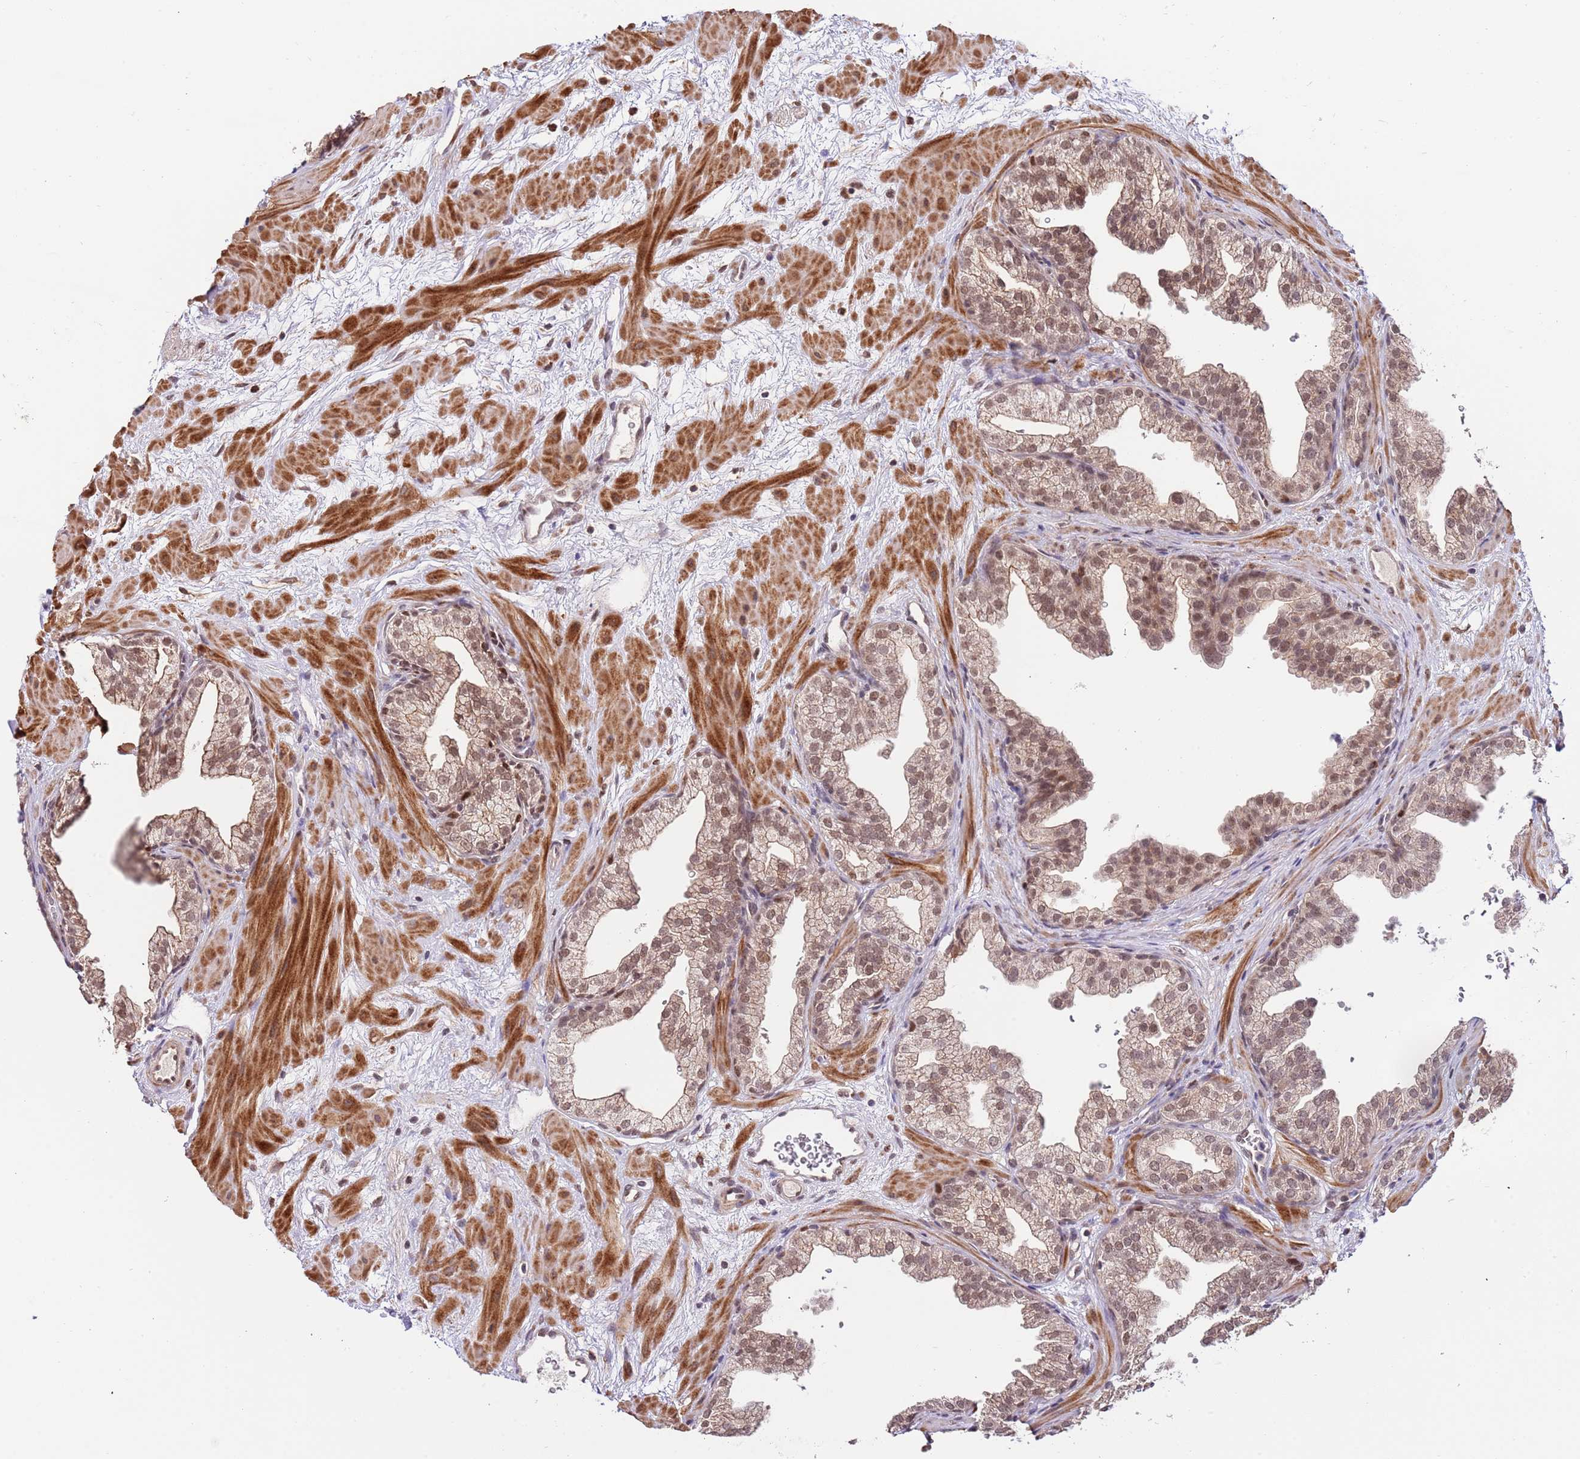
{"staining": {"intensity": "moderate", "quantity": ">75%", "location": "cytoplasmic/membranous,nuclear"}, "tissue": "prostate", "cell_type": "Glandular cells", "image_type": "normal", "snomed": [{"axis": "morphology", "description": "Normal tissue, NOS"}, {"axis": "topography", "description": "Prostate"}], "caption": "IHC staining of benign prostate, which displays medium levels of moderate cytoplasmic/membranous,nuclear staining in approximately >75% of glandular cells indicating moderate cytoplasmic/membranous,nuclear protein staining. The staining was performed using DAB (brown) for protein detection and nuclei were counterstained in hematoxylin (blue).", "gene": "RIF1", "patient": {"sex": "male", "age": 37}}